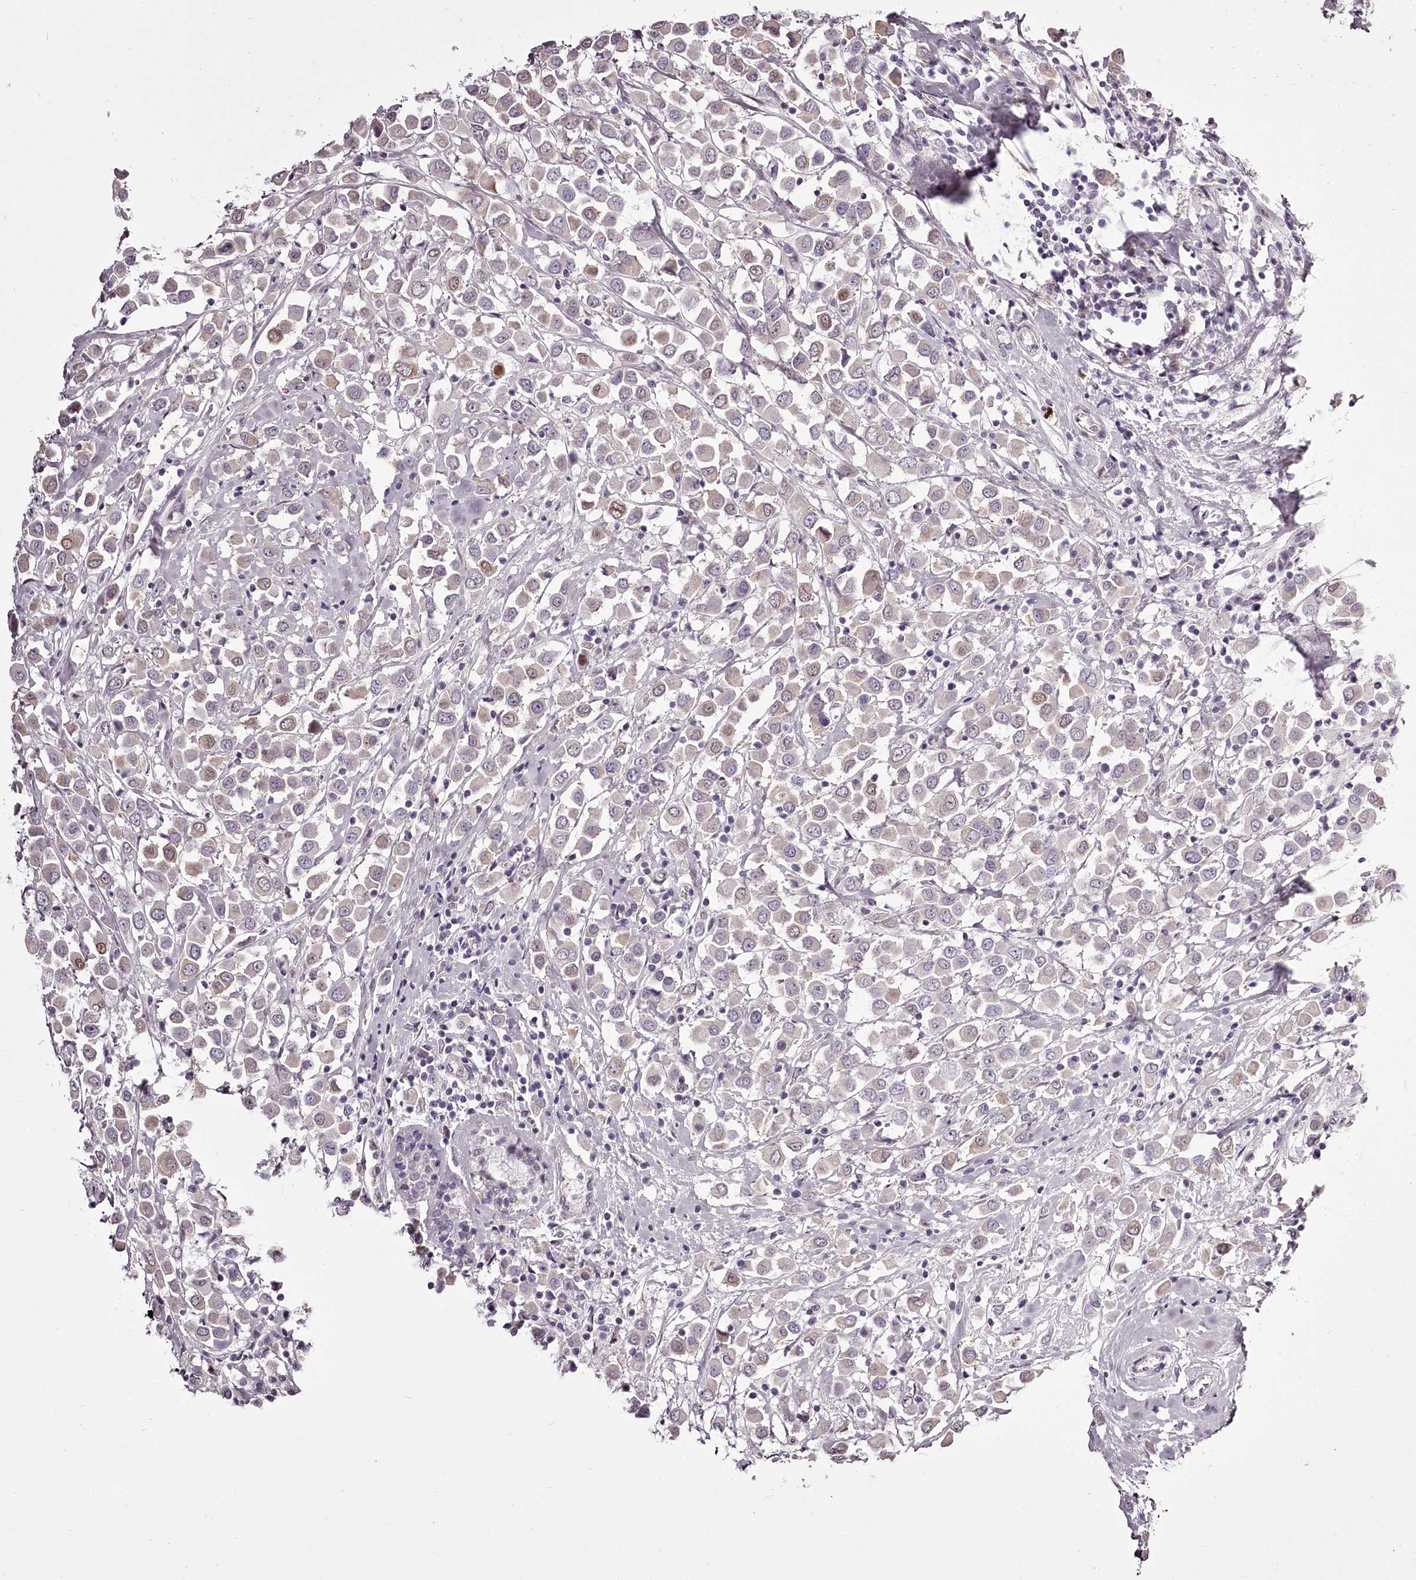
{"staining": {"intensity": "weak", "quantity": "25%-75%", "location": "cytoplasmic/membranous,nuclear"}, "tissue": "breast cancer", "cell_type": "Tumor cells", "image_type": "cancer", "snomed": [{"axis": "morphology", "description": "Duct carcinoma"}, {"axis": "topography", "description": "Breast"}], "caption": "A low amount of weak cytoplasmic/membranous and nuclear positivity is present in approximately 25%-75% of tumor cells in breast cancer (invasive ductal carcinoma) tissue.", "gene": "C1orf56", "patient": {"sex": "female", "age": 61}}